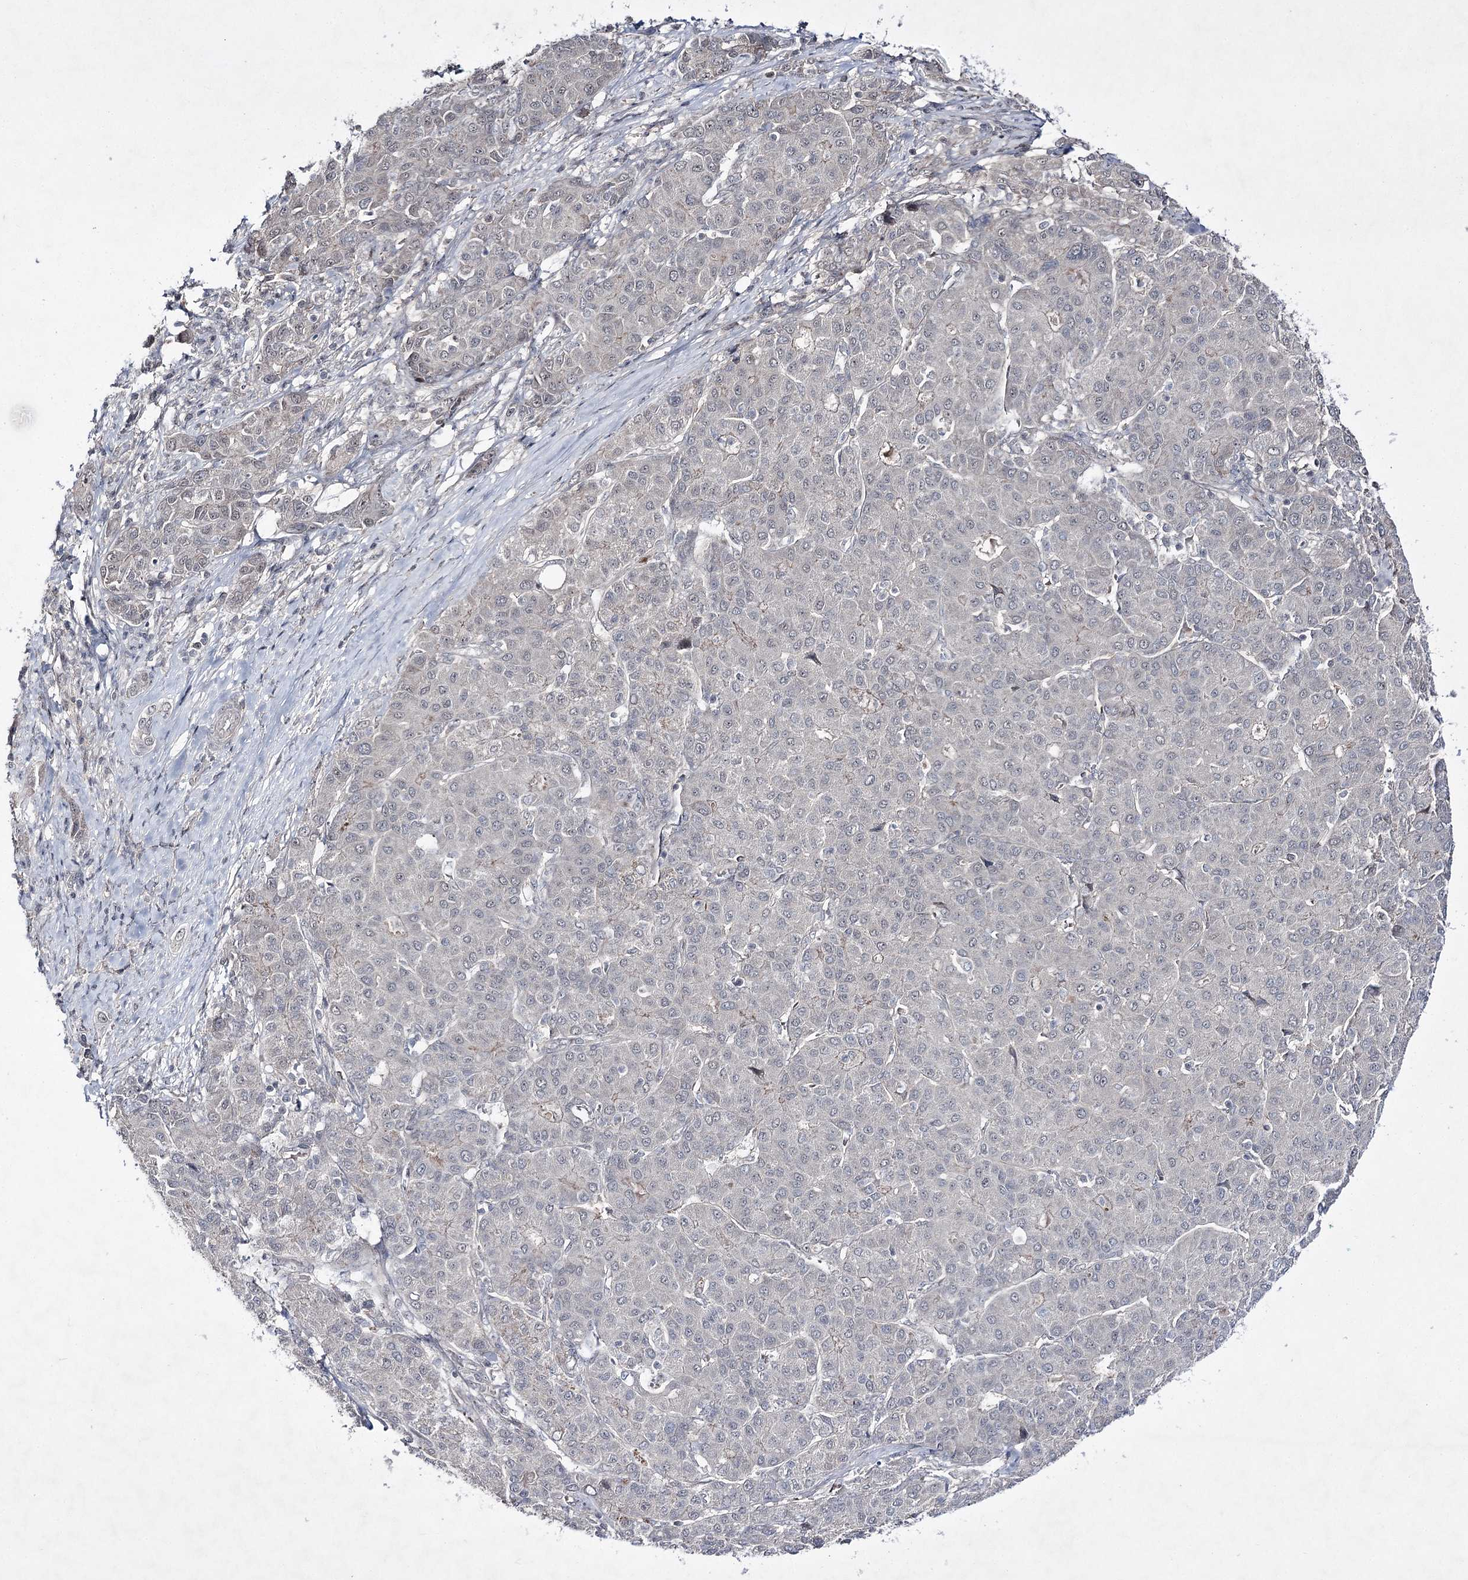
{"staining": {"intensity": "negative", "quantity": "none", "location": "none"}, "tissue": "liver cancer", "cell_type": "Tumor cells", "image_type": "cancer", "snomed": [{"axis": "morphology", "description": "Carcinoma, Hepatocellular, NOS"}, {"axis": "topography", "description": "Liver"}], "caption": "Liver cancer (hepatocellular carcinoma) was stained to show a protein in brown. There is no significant positivity in tumor cells. Brightfield microscopy of IHC stained with DAB (3,3'-diaminobenzidine) (brown) and hematoxylin (blue), captured at high magnification.", "gene": "HOXC11", "patient": {"sex": "male", "age": 65}}